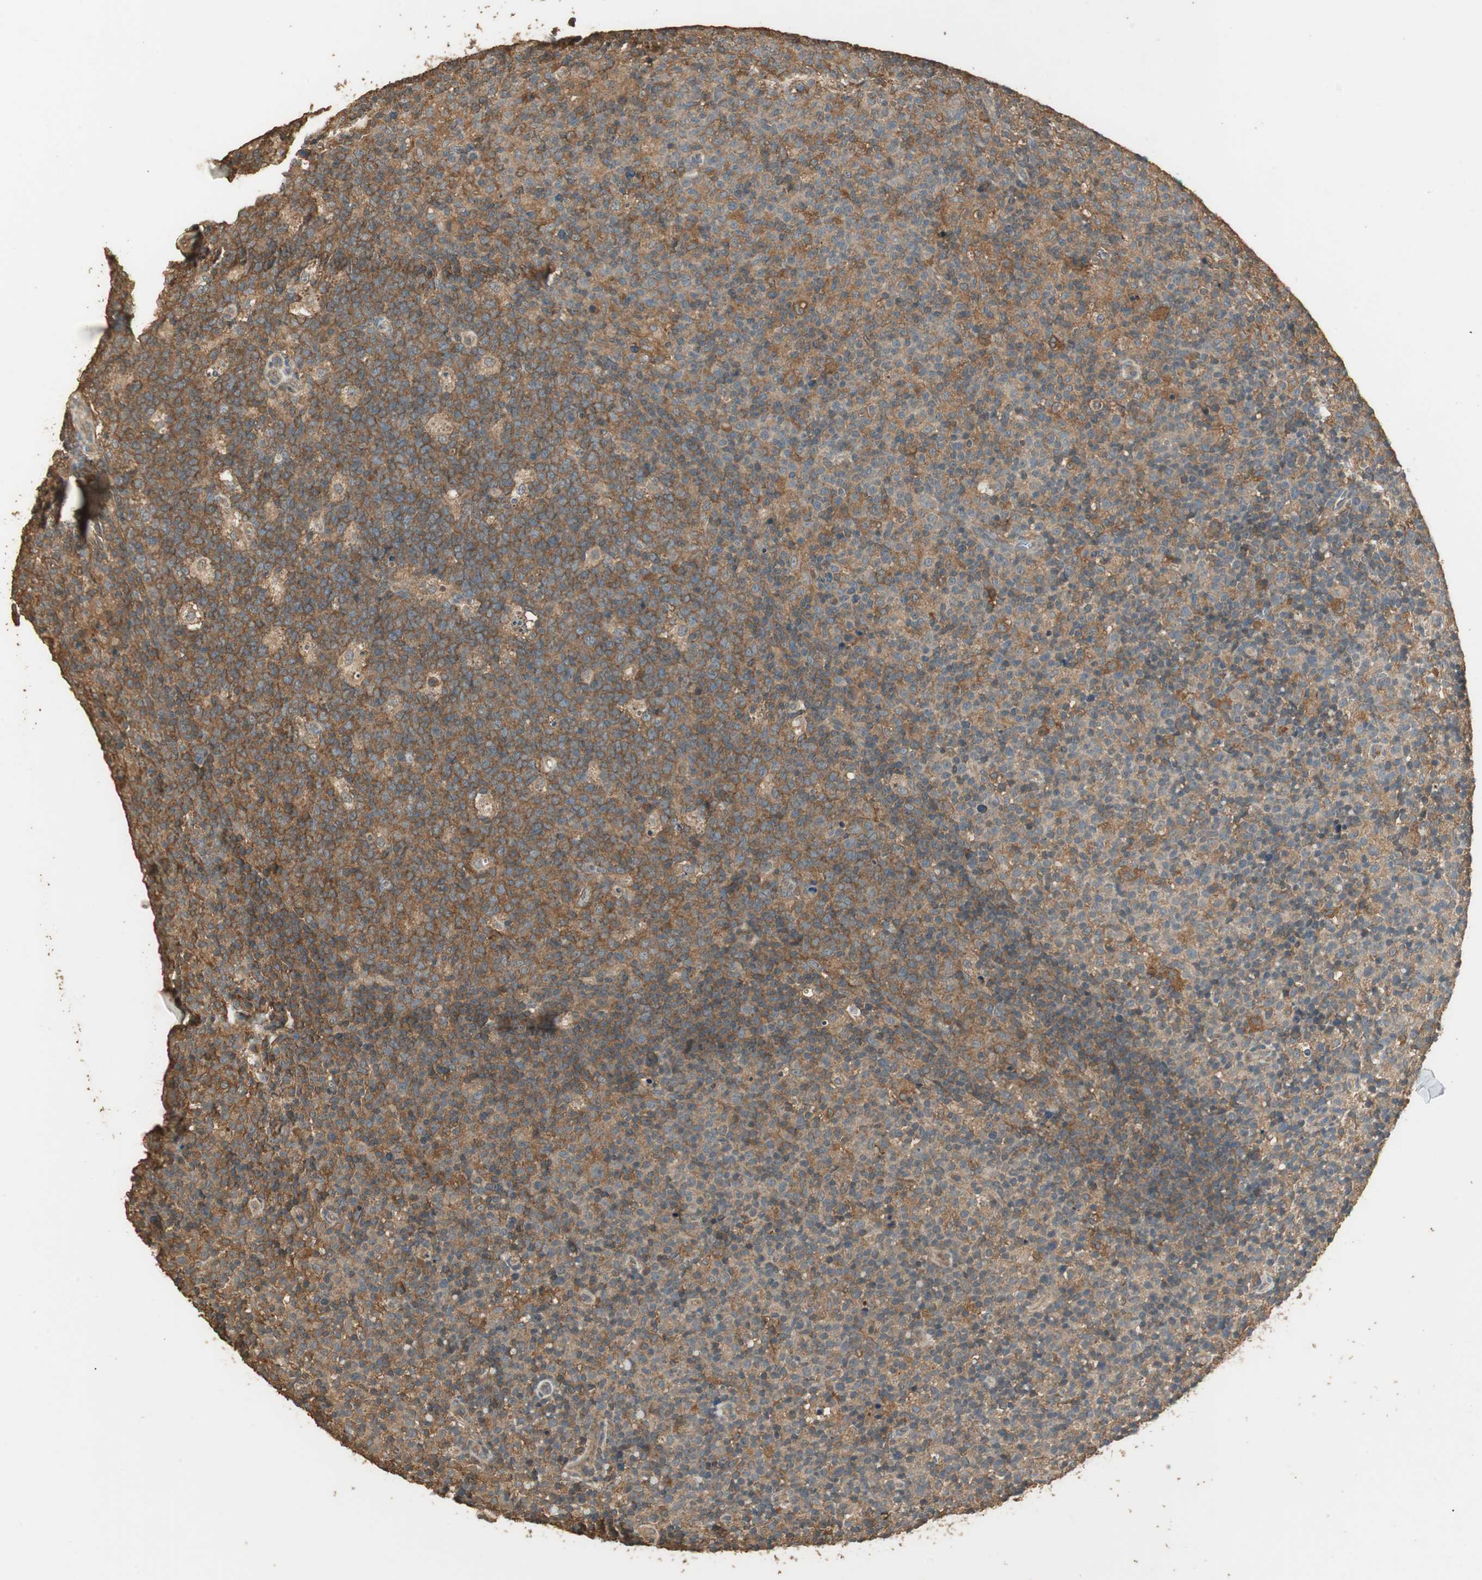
{"staining": {"intensity": "strong", "quantity": ">75%", "location": "cytoplasmic/membranous"}, "tissue": "lymph node", "cell_type": "Germinal center cells", "image_type": "normal", "snomed": [{"axis": "morphology", "description": "Normal tissue, NOS"}, {"axis": "morphology", "description": "Inflammation, NOS"}, {"axis": "topography", "description": "Lymph node"}], "caption": "Protein staining of unremarkable lymph node exhibits strong cytoplasmic/membranous staining in approximately >75% of germinal center cells. (Brightfield microscopy of DAB IHC at high magnification).", "gene": "USP2", "patient": {"sex": "male", "age": 55}}